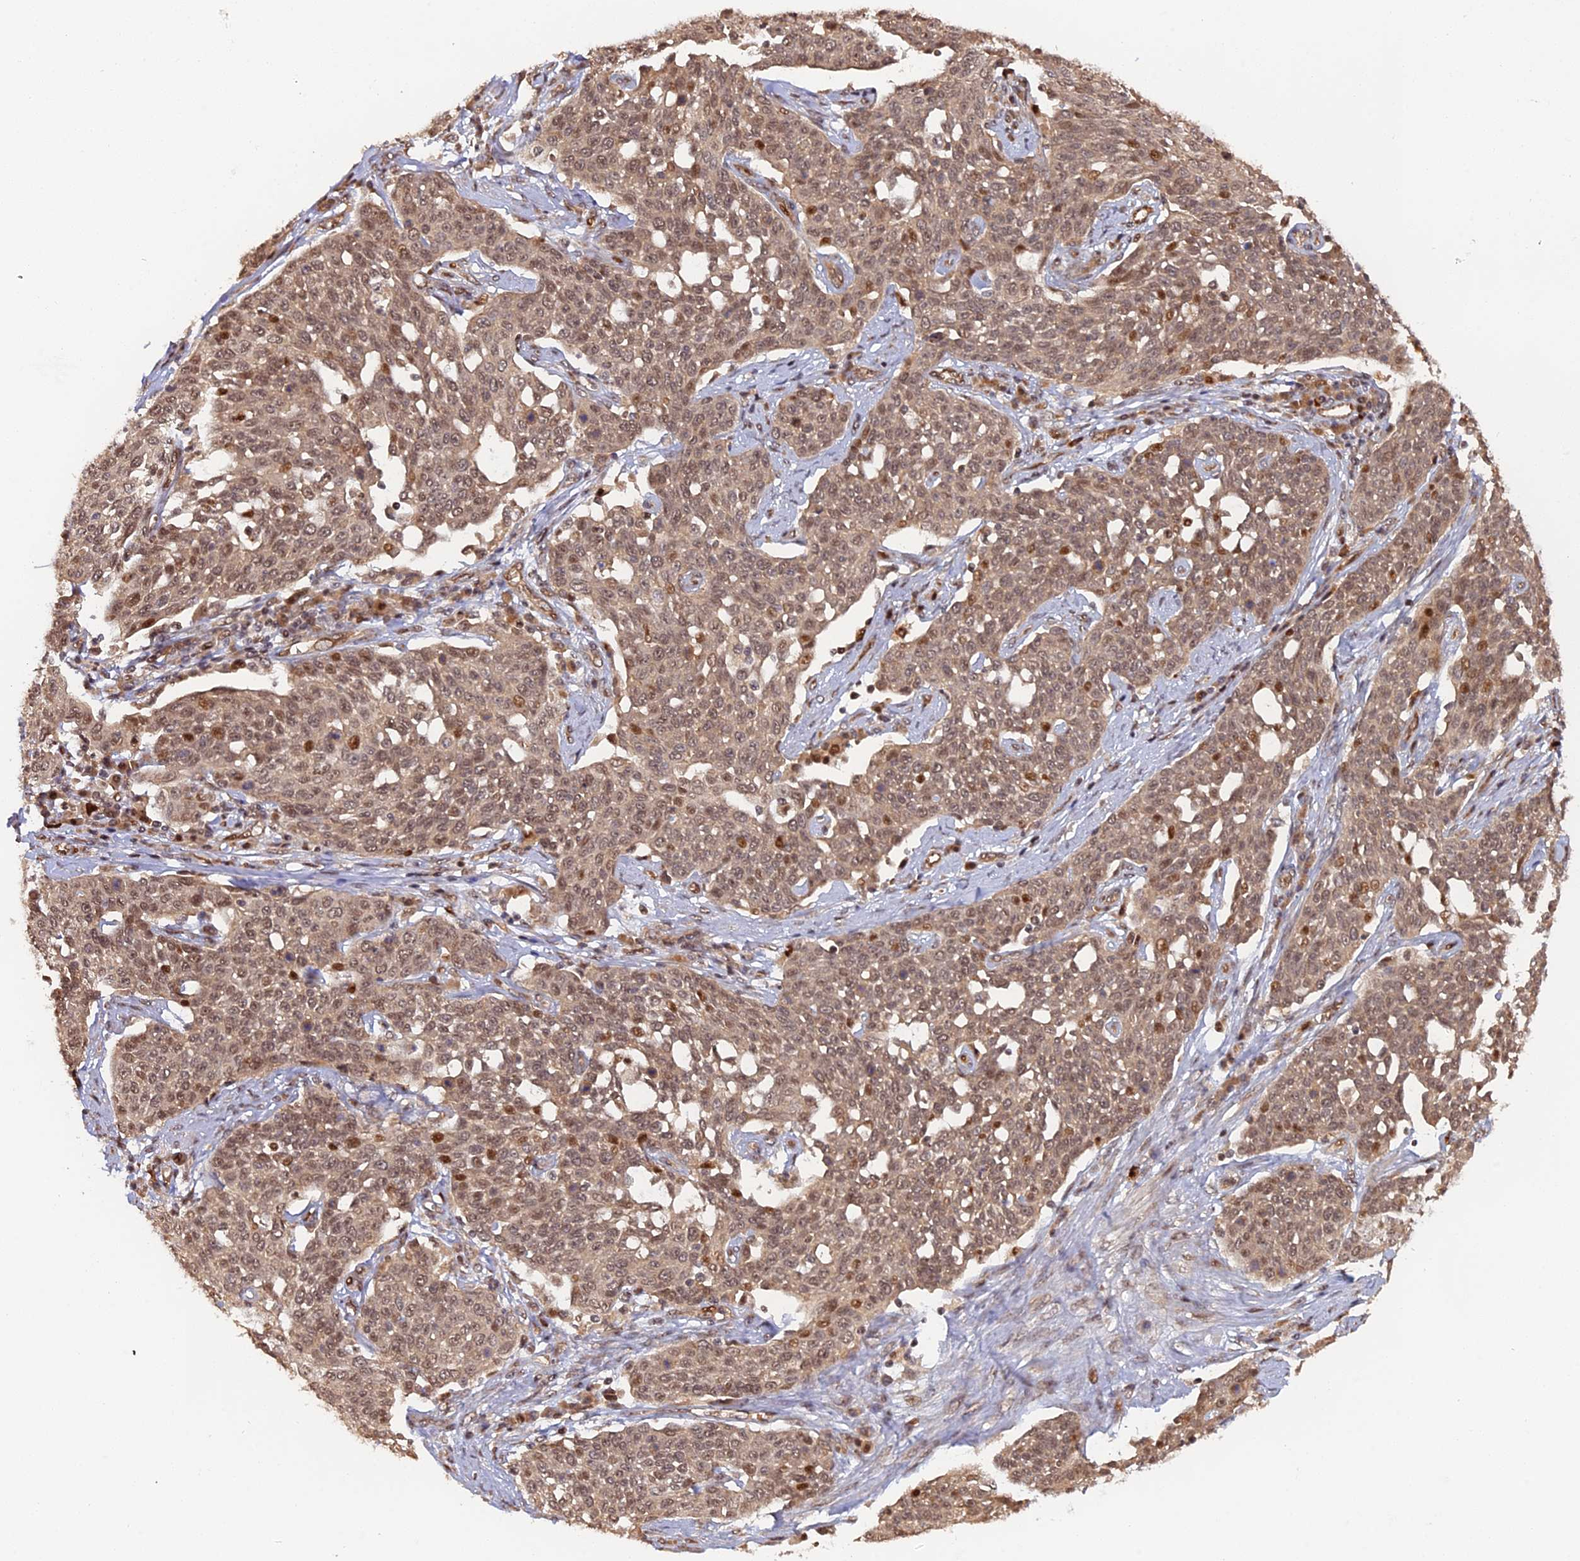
{"staining": {"intensity": "moderate", "quantity": "<25%", "location": "nuclear"}, "tissue": "cervical cancer", "cell_type": "Tumor cells", "image_type": "cancer", "snomed": [{"axis": "morphology", "description": "Squamous cell carcinoma, NOS"}, {"axis": "topography", "description": "Cervix"}], "caption": "Immunohistochemical staining of human squamous cell carcinoma (cervical) exhibits moderate nuclear protein staining in approximately <25% of tumor cells.", "gene": "ANKRD24", "patient": {"sex": "female", "age": 34}}